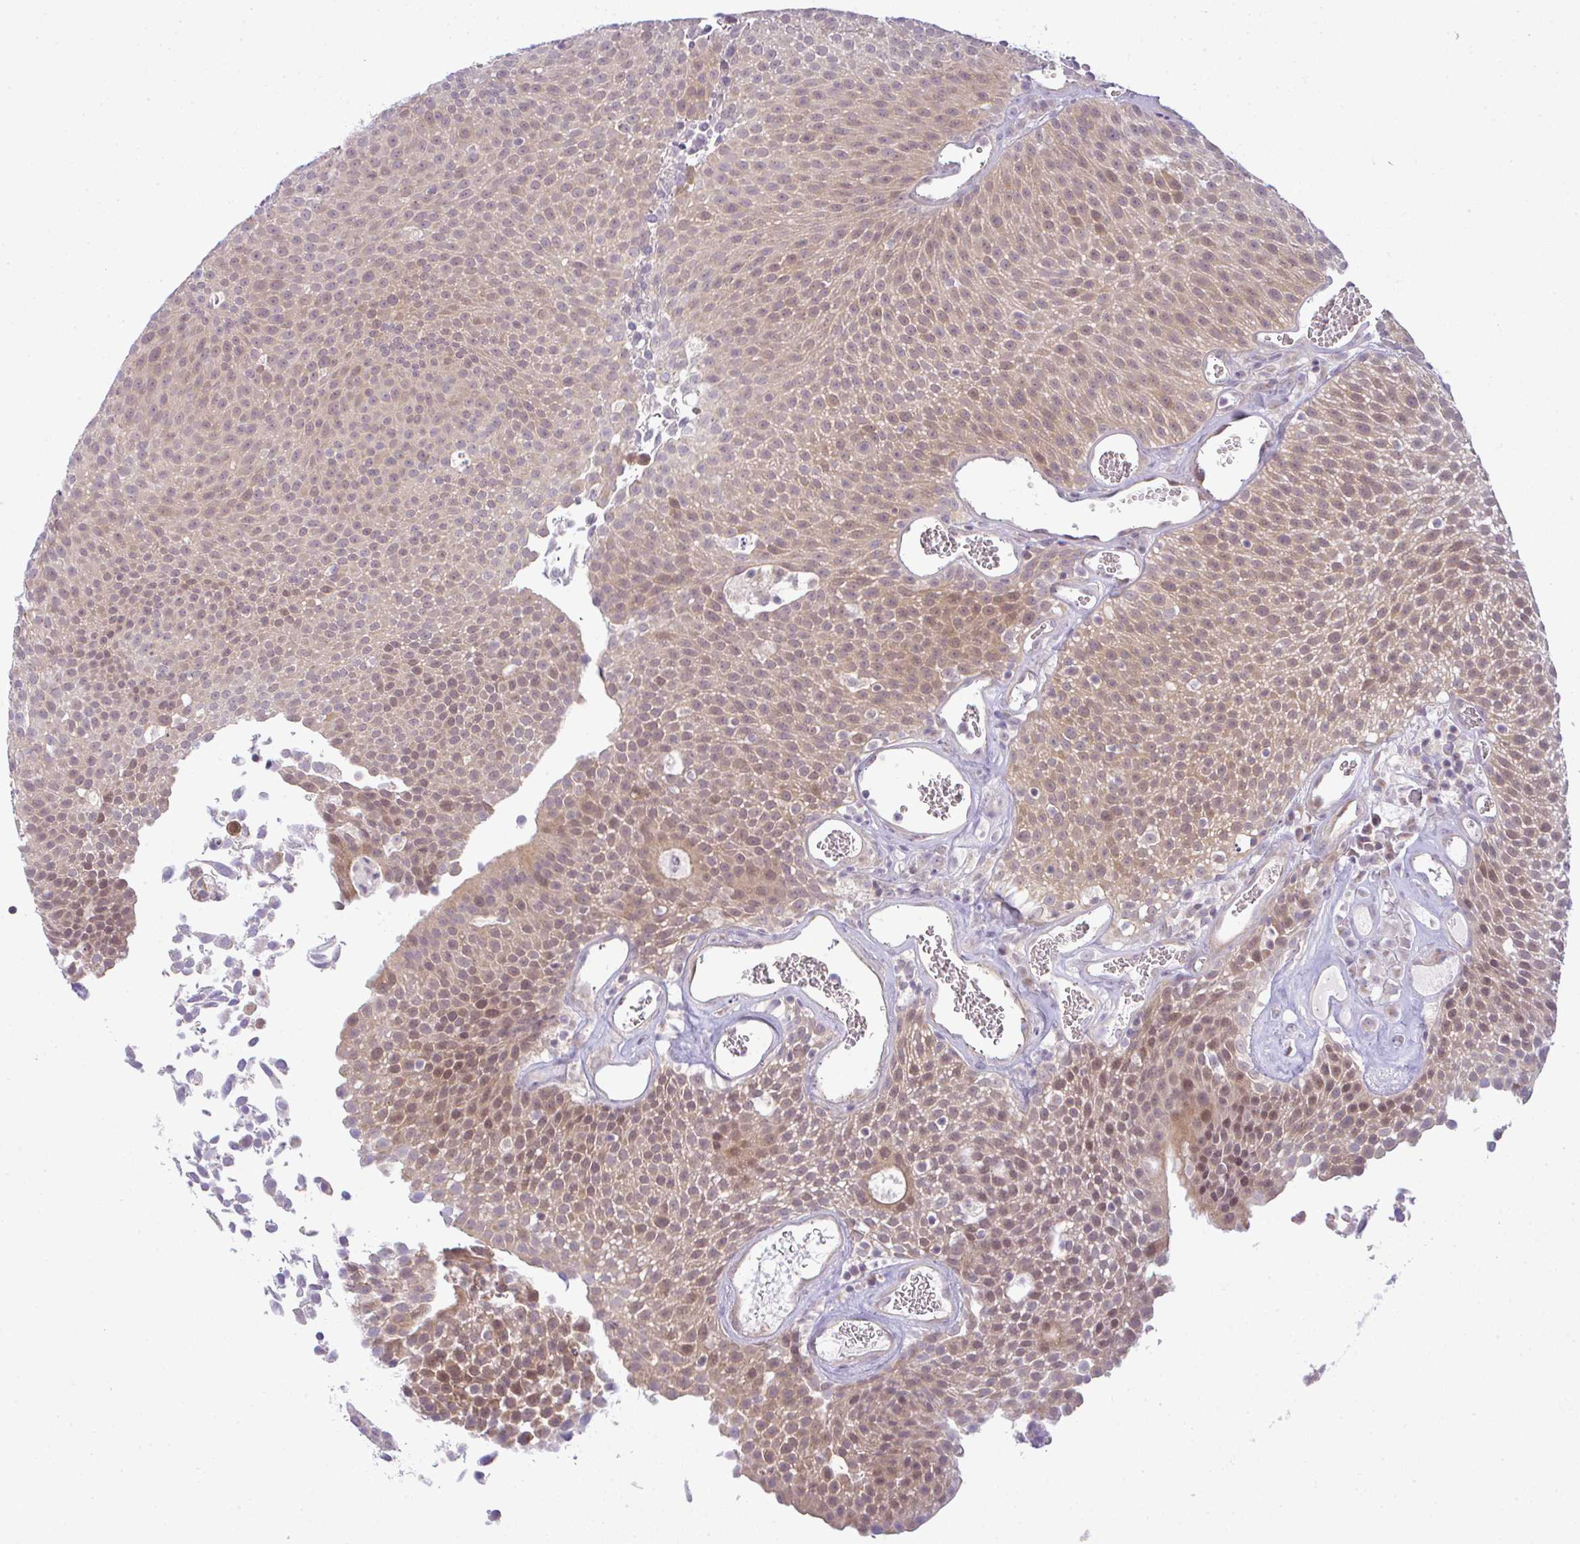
{"staining": {"intensity": "weak", "quantity": ">75%", "location": "cytoplasmic/membranous,nuclear"}, "tissue": "urothelial cancer", "cell_type": "Tumor cells", "image_type": "cancer", "snomed": [{"axis": "morphology", "description": "Urothelial carcinoma, Low grade"}, {"axis": "topography", "description": "Urinary bladder"}], "caption": "Weak cytoplasmic/membranous and nuclear protein positivity is seen in about >75% of tumor cells in low-grade urothelial carcinoma. (DAB (3,3'-diaminobenzidine) = brown stain, brightfield microscopy at high magnification).", "gene": "CSE1L", "patient": {"sex": "female", "age": 79}}